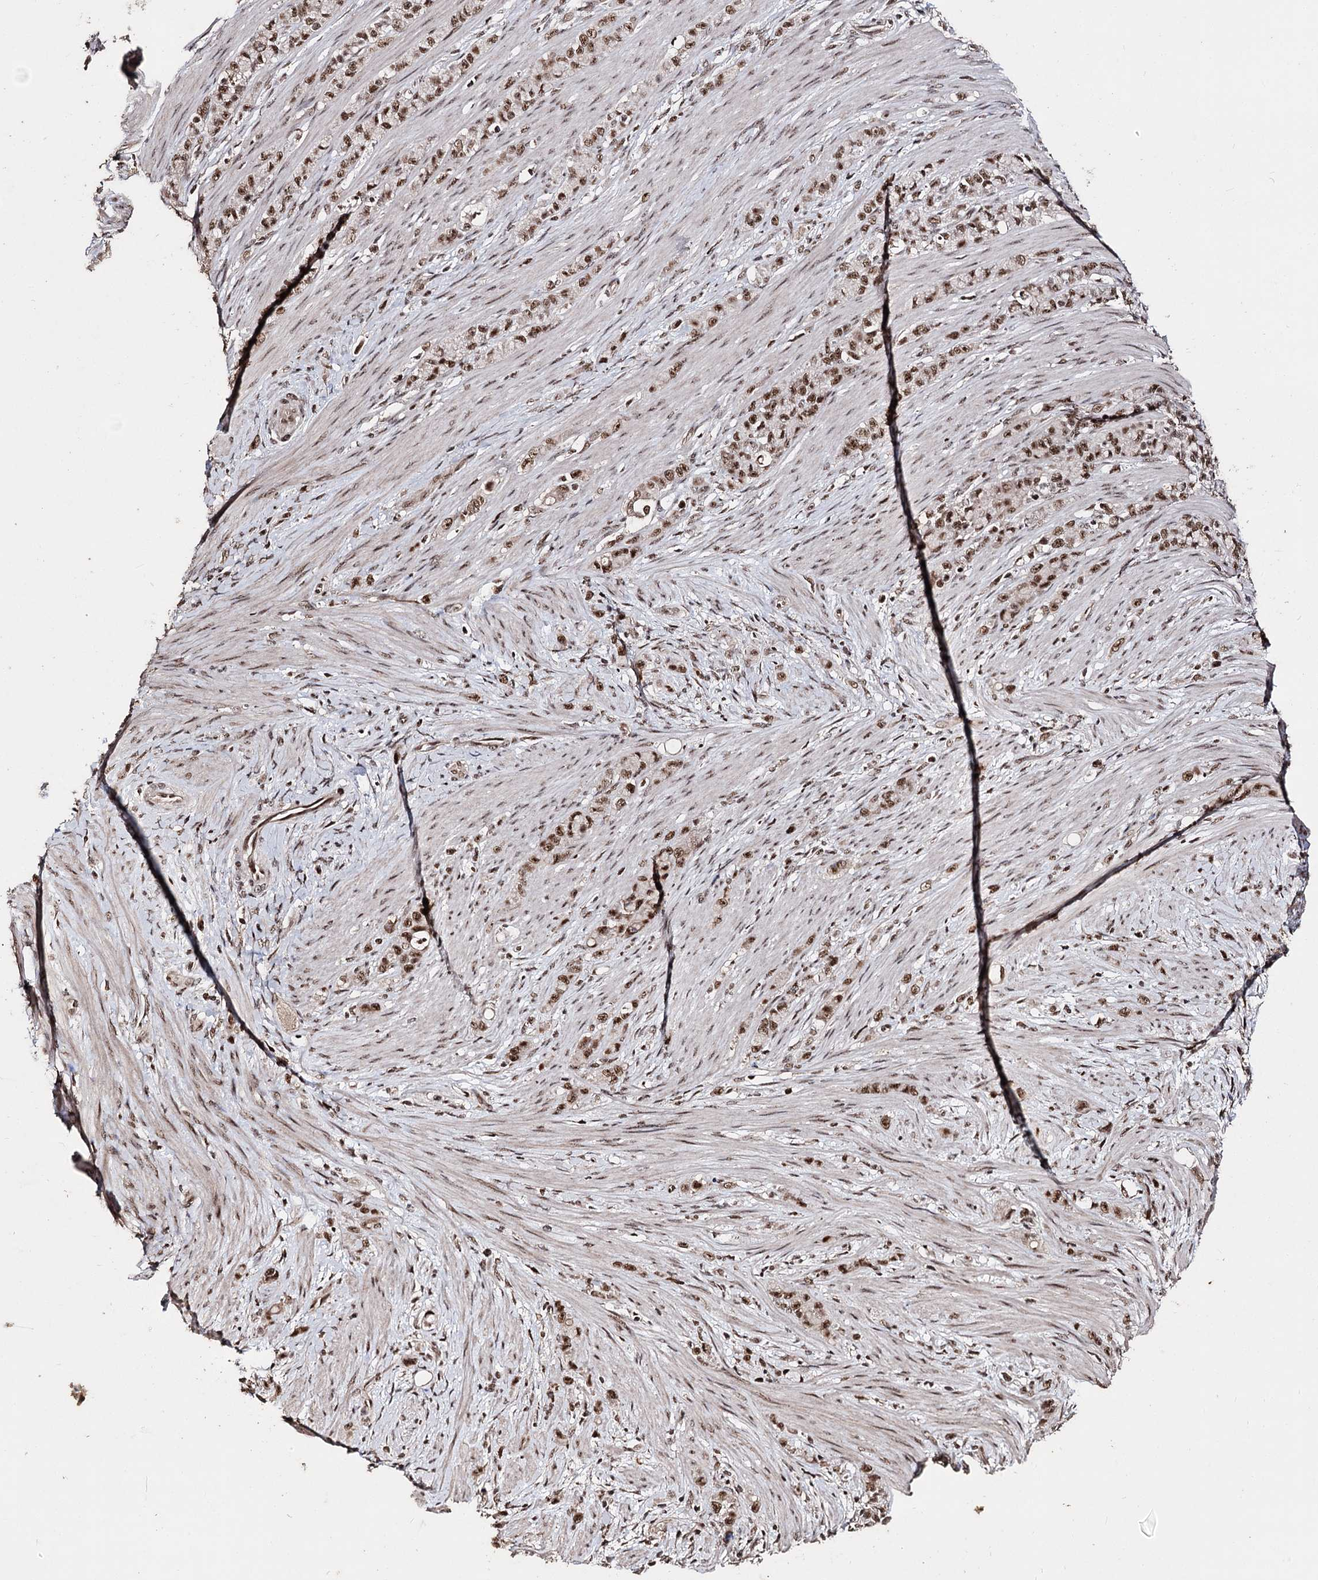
{"staining": {"intensity": "strong", "quantity": ">75%", "location": "nuclear"}, "tissue": "stomach cancer", "cell_type": "Tumor cells", "image_type": "cancer", "snomed": [{"axis": "morphology", "description": "Adenocarcinoma, NOS"}, {"axis": "topography", "description": "Stomach"}], "caption": "Immunohistochemistry (IHC) histopathology image of neoplastic tissue: human stomach cancer stained using immunohistochemistry (IHC) exhibits high levels of strong protein expression localized specifically in the nuclear of tumor cells, appearing as a nuclear brown color.", "gene": "U2SURP", "patient": {"sex": "female", "age": 79}}